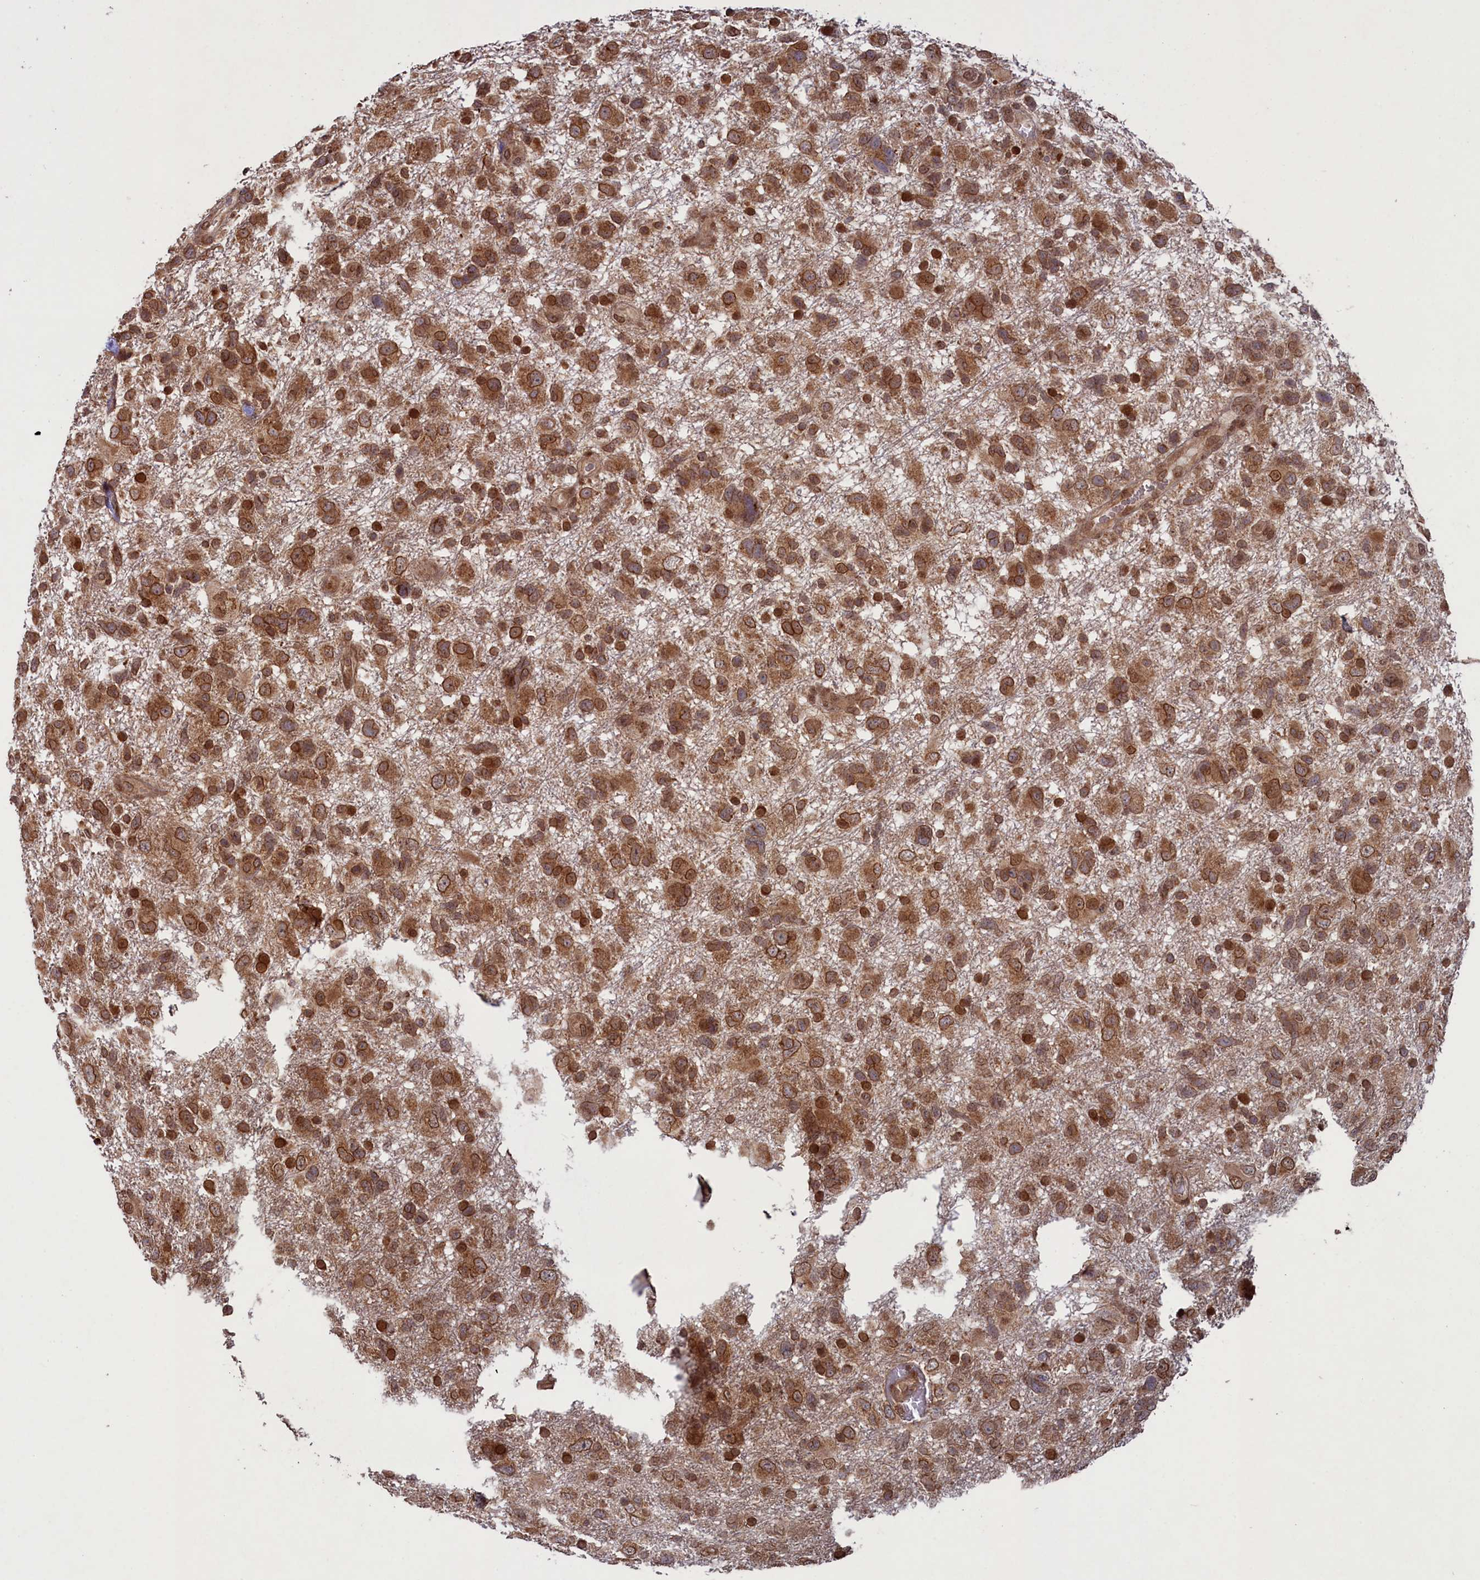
{"staining": {"intensity": "moderate", "quantity": ">75%", "location": "cytoplasmic/membranous,nuclear"}, "tissue": "glioma", "cell_type": "Tumor cells", "image_type": "cancer", "snomed": [{"axis": "morphology", "description": "Glioma, malignant, High grade"}, {"axis": "topography", "description": "Brain"}], "caption": "Glioma was stained to show a protein in brown. There is medium levels of moderate cytoplasmic/membranous and nuclear expression in approximately >75% of tumor cells. The staining is performed using DAB (3,3'-diaminobenzidine) brown chromogen to label protein expression. The nuclei are counter-stained blue using hematoxylin.", "gene": "NAE1", "patient": {"sex": "male", "age": 61}}